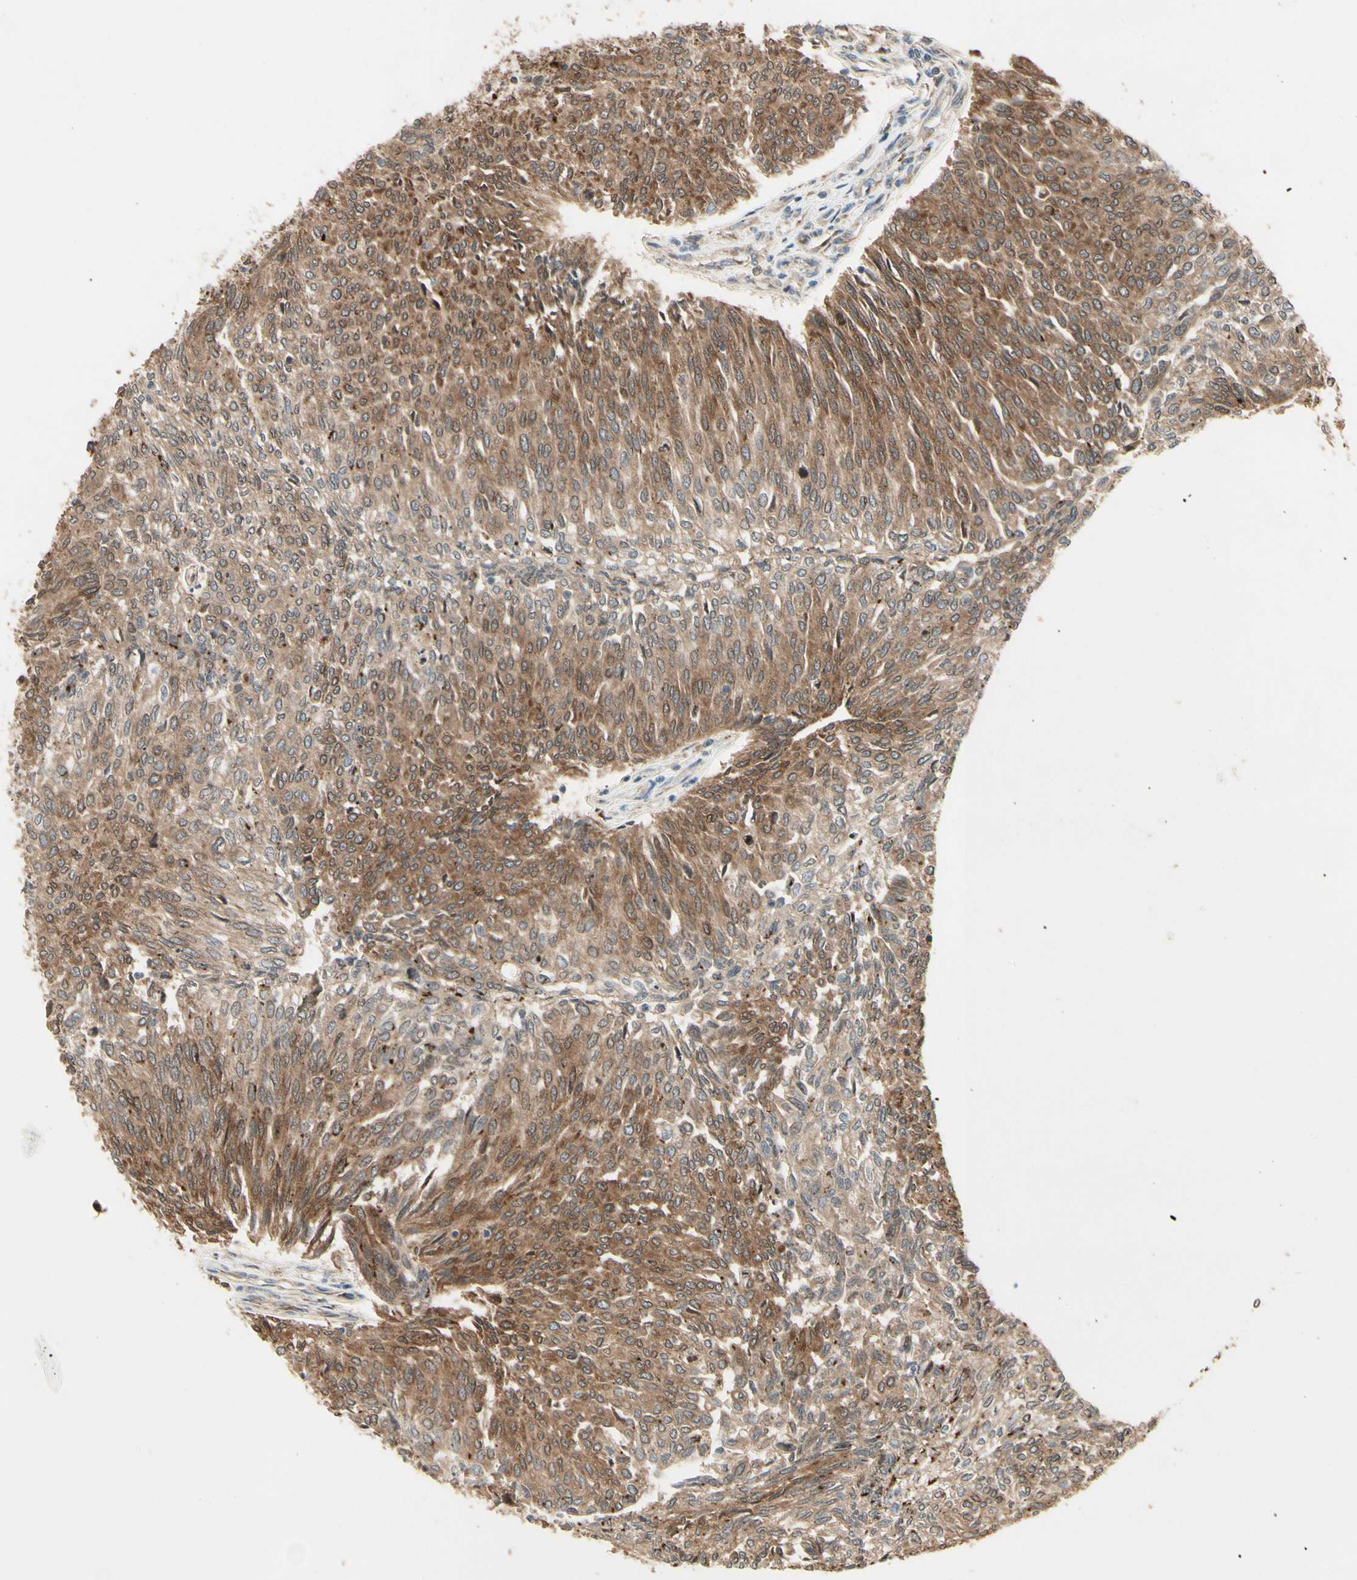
{"staining": {"intensity": "moderate", "quantity": ">75%", "location": "cytoplasmic/membranous"}, "tissue": "urothelial cancer", "cell_type": "Tumor cells", "image_type": "cancer", "snomed": [{"axis": "morphology", "description": "Urothelial carcinoma, Low grade"}, {"axis": "topography", "description": "Urinary bladder"}], "caption": "A brown stain labels moderate cytoplasmic/membranous expression of a protein in urothelial cancer tumor cells.", "gene": "NME1-NME2", "patient": {"sex": "female", "age": 79}}